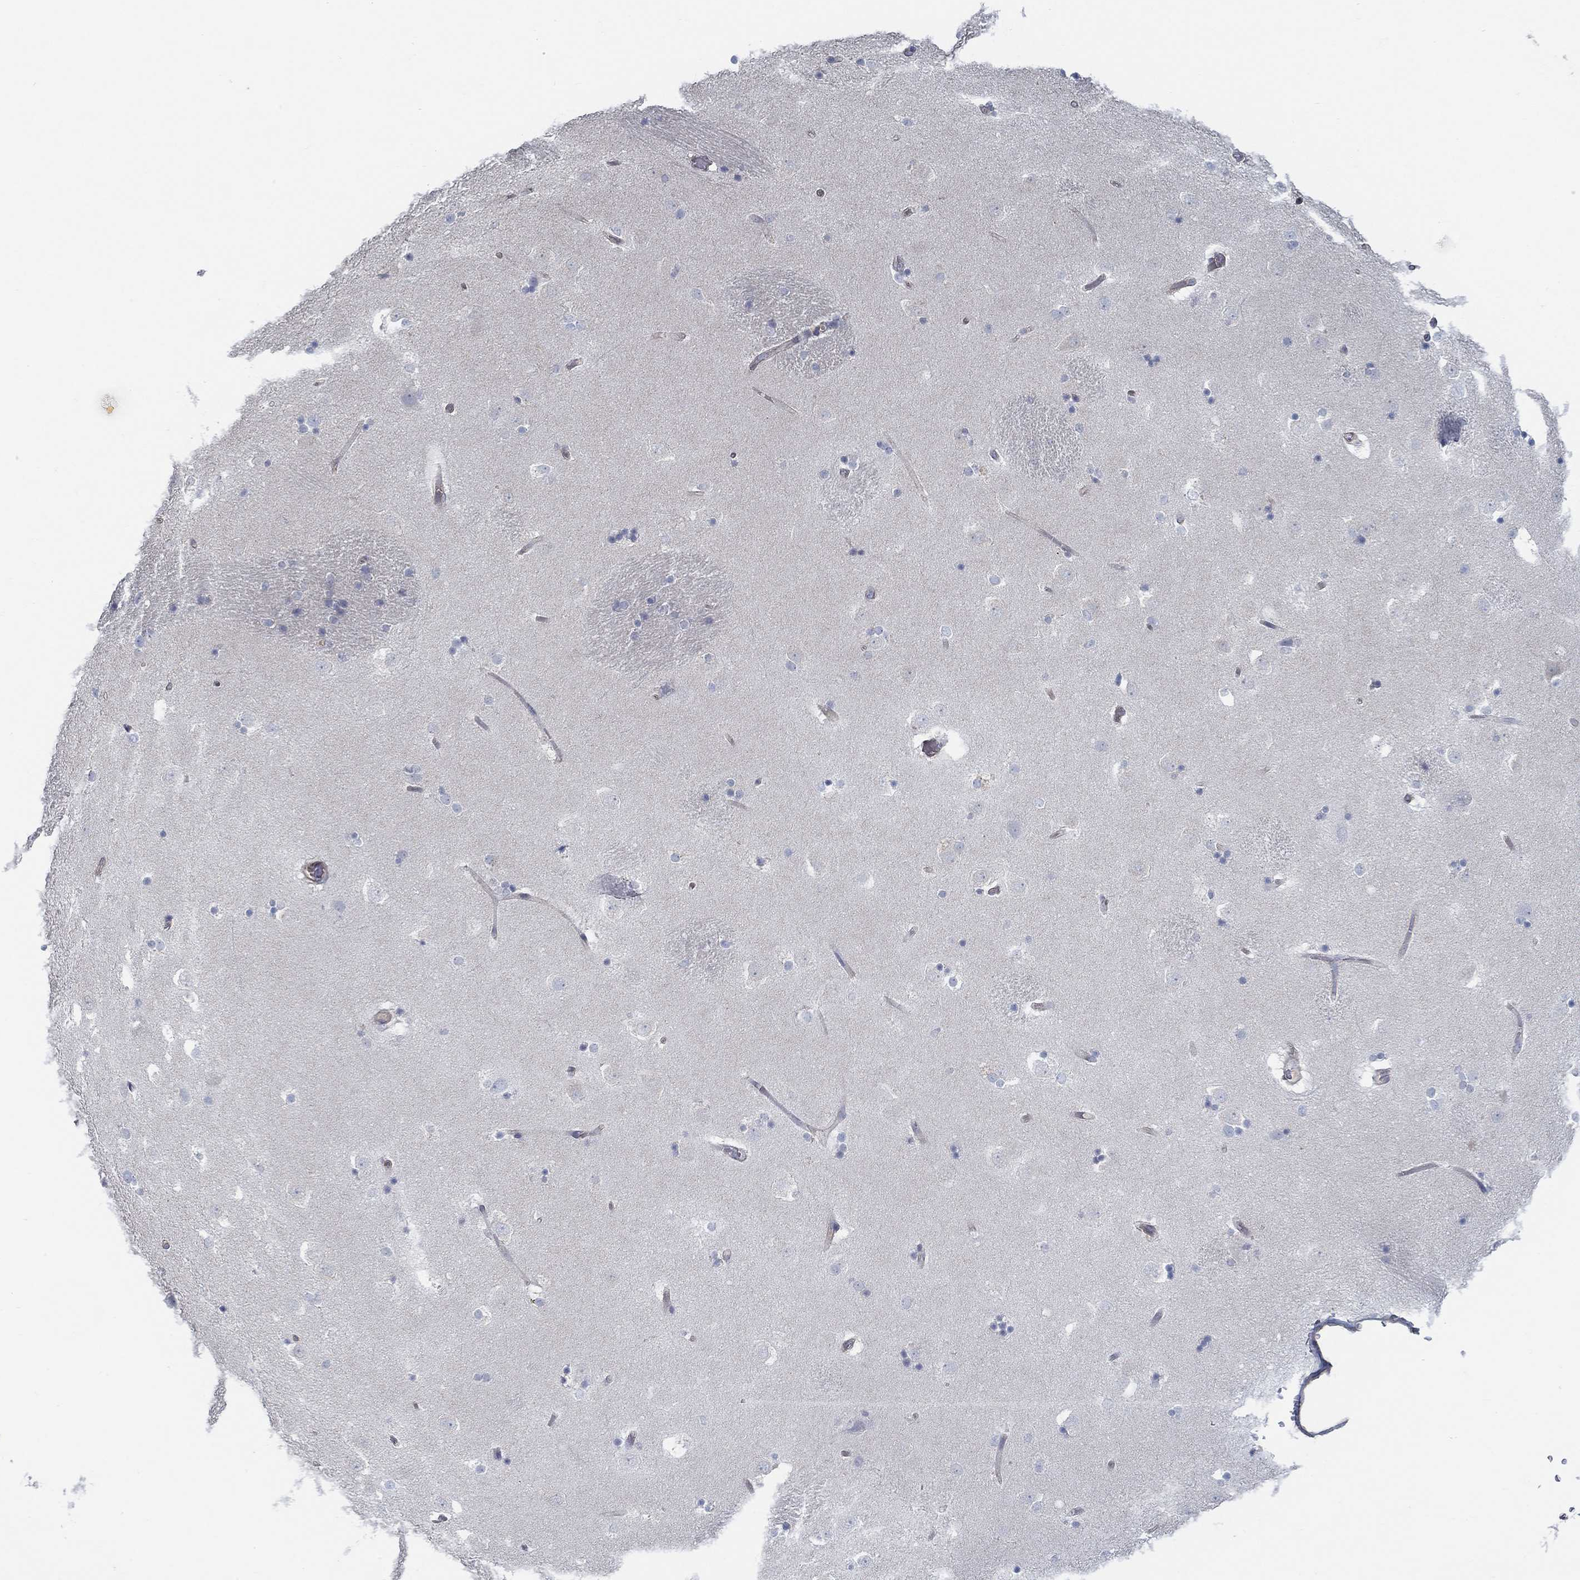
{"staining": {"intensity": "negative", "quantity": "none", "location": "none"}, "tissue": "caudate", "cell_type": "Glial cells", "image_type": "normal", "snomed": [{"axis": "morphology", "description": "Normal tissue, NOS"}, {"axis": "topography", "description": "Lateral ventricle wall"}], "caption": "High power microscopy micrograph of an immunohistochemistry (IHC) photomicrograph of unremarkable caudate, revealing no significant staining in glial cells. (Brightfield microscopy of DAB (3,3'-diaminobenzidine) IHC at high magnification).", "gene": "BBOF1", "patient": {"sex": "male", "age": 51}}